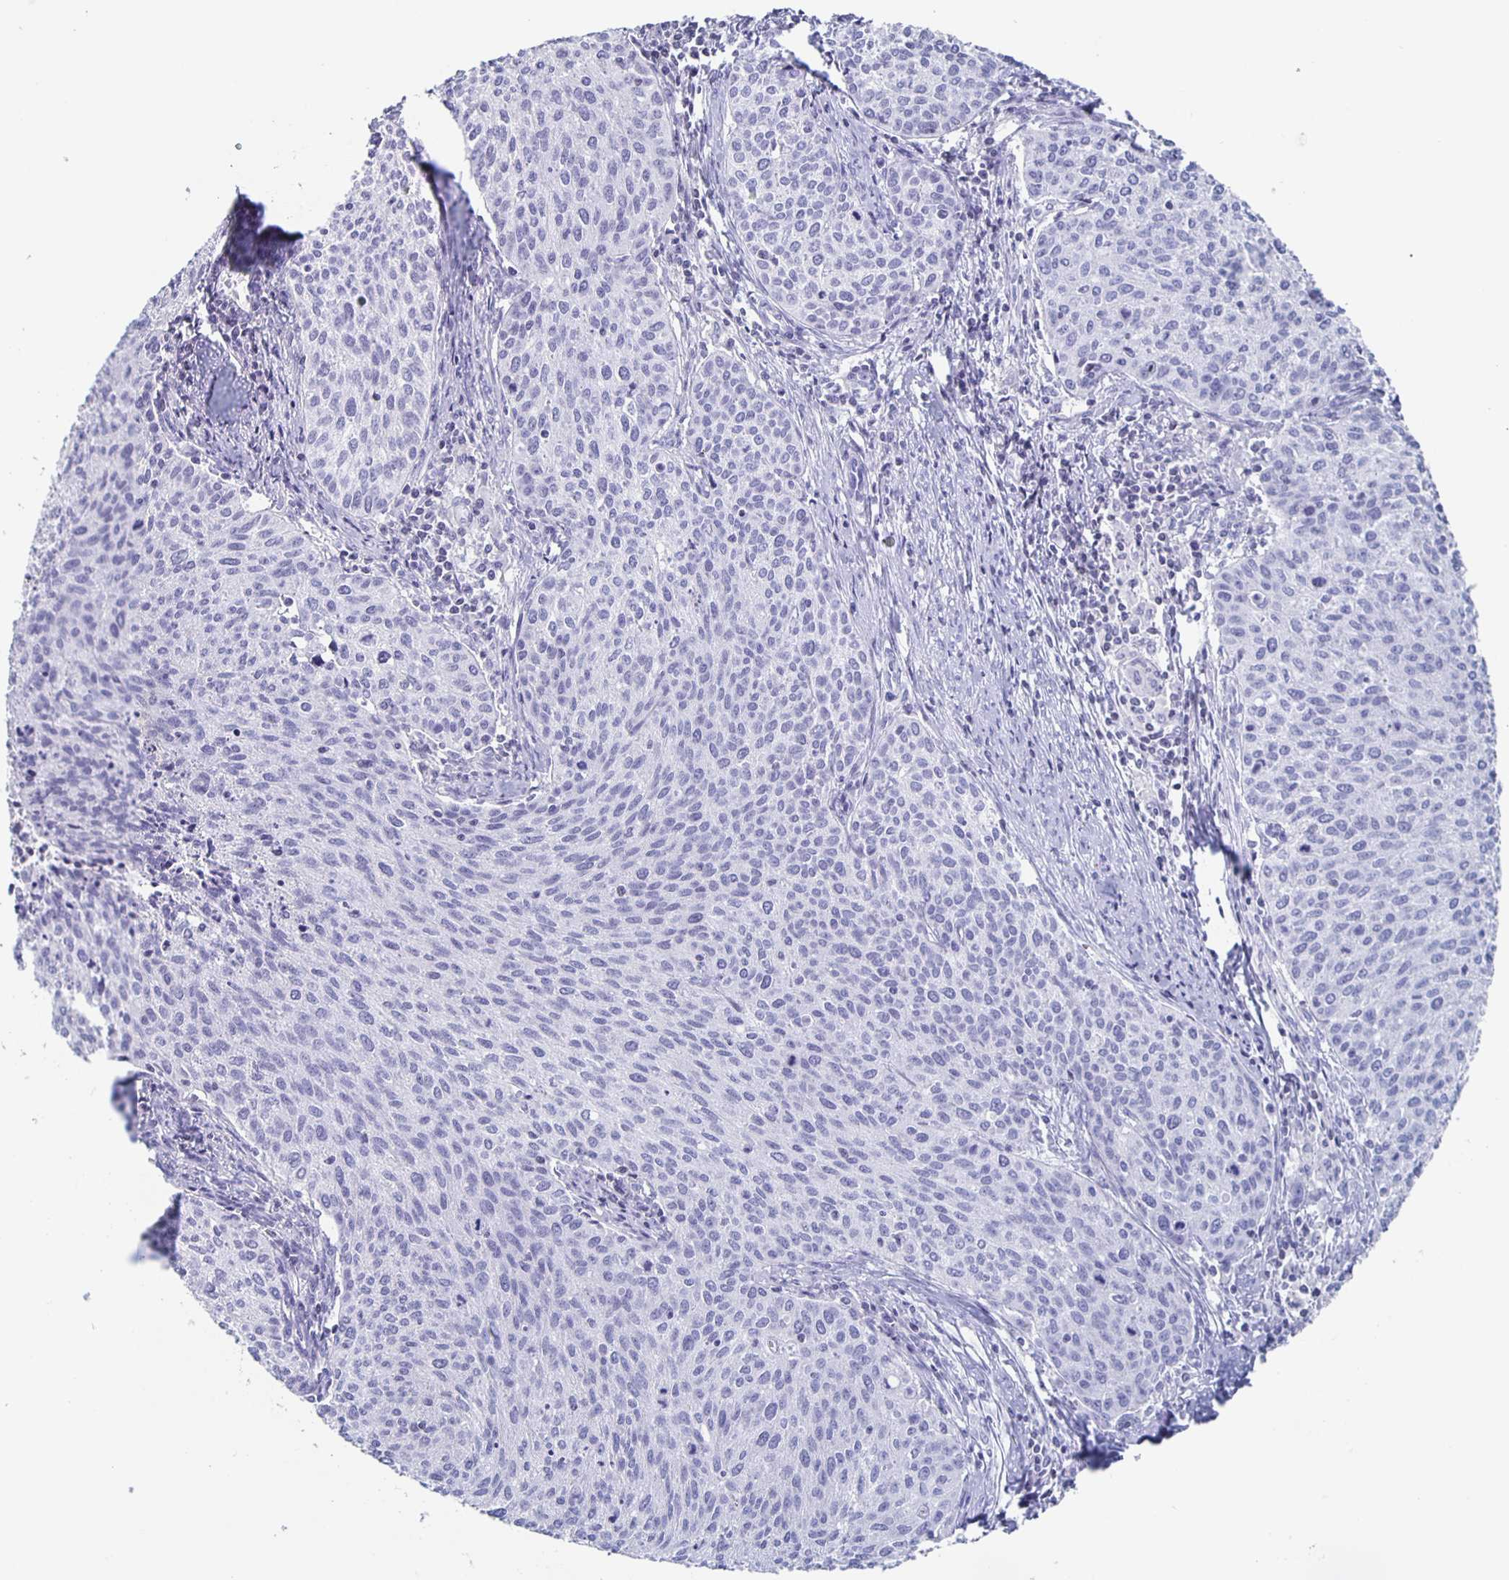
{"staining": {"intensity": "negative", "quantity": "none", "location": "none"}, "tissue": "cervical cancer", "cell_type": "Tumor cells", "image_type": "cancer", "snomed": [{"axis": "morphology", "description": "Squamous cell carcinoma, NOS"}, {"axis": "topography", "description": "Cervix"}], "caption": "Cervical cancer was stained to show a protein in brown. There is no significant expression in tumor cells.", "gene": "FGA", "patient": {"sex": "female", "age": 38}}